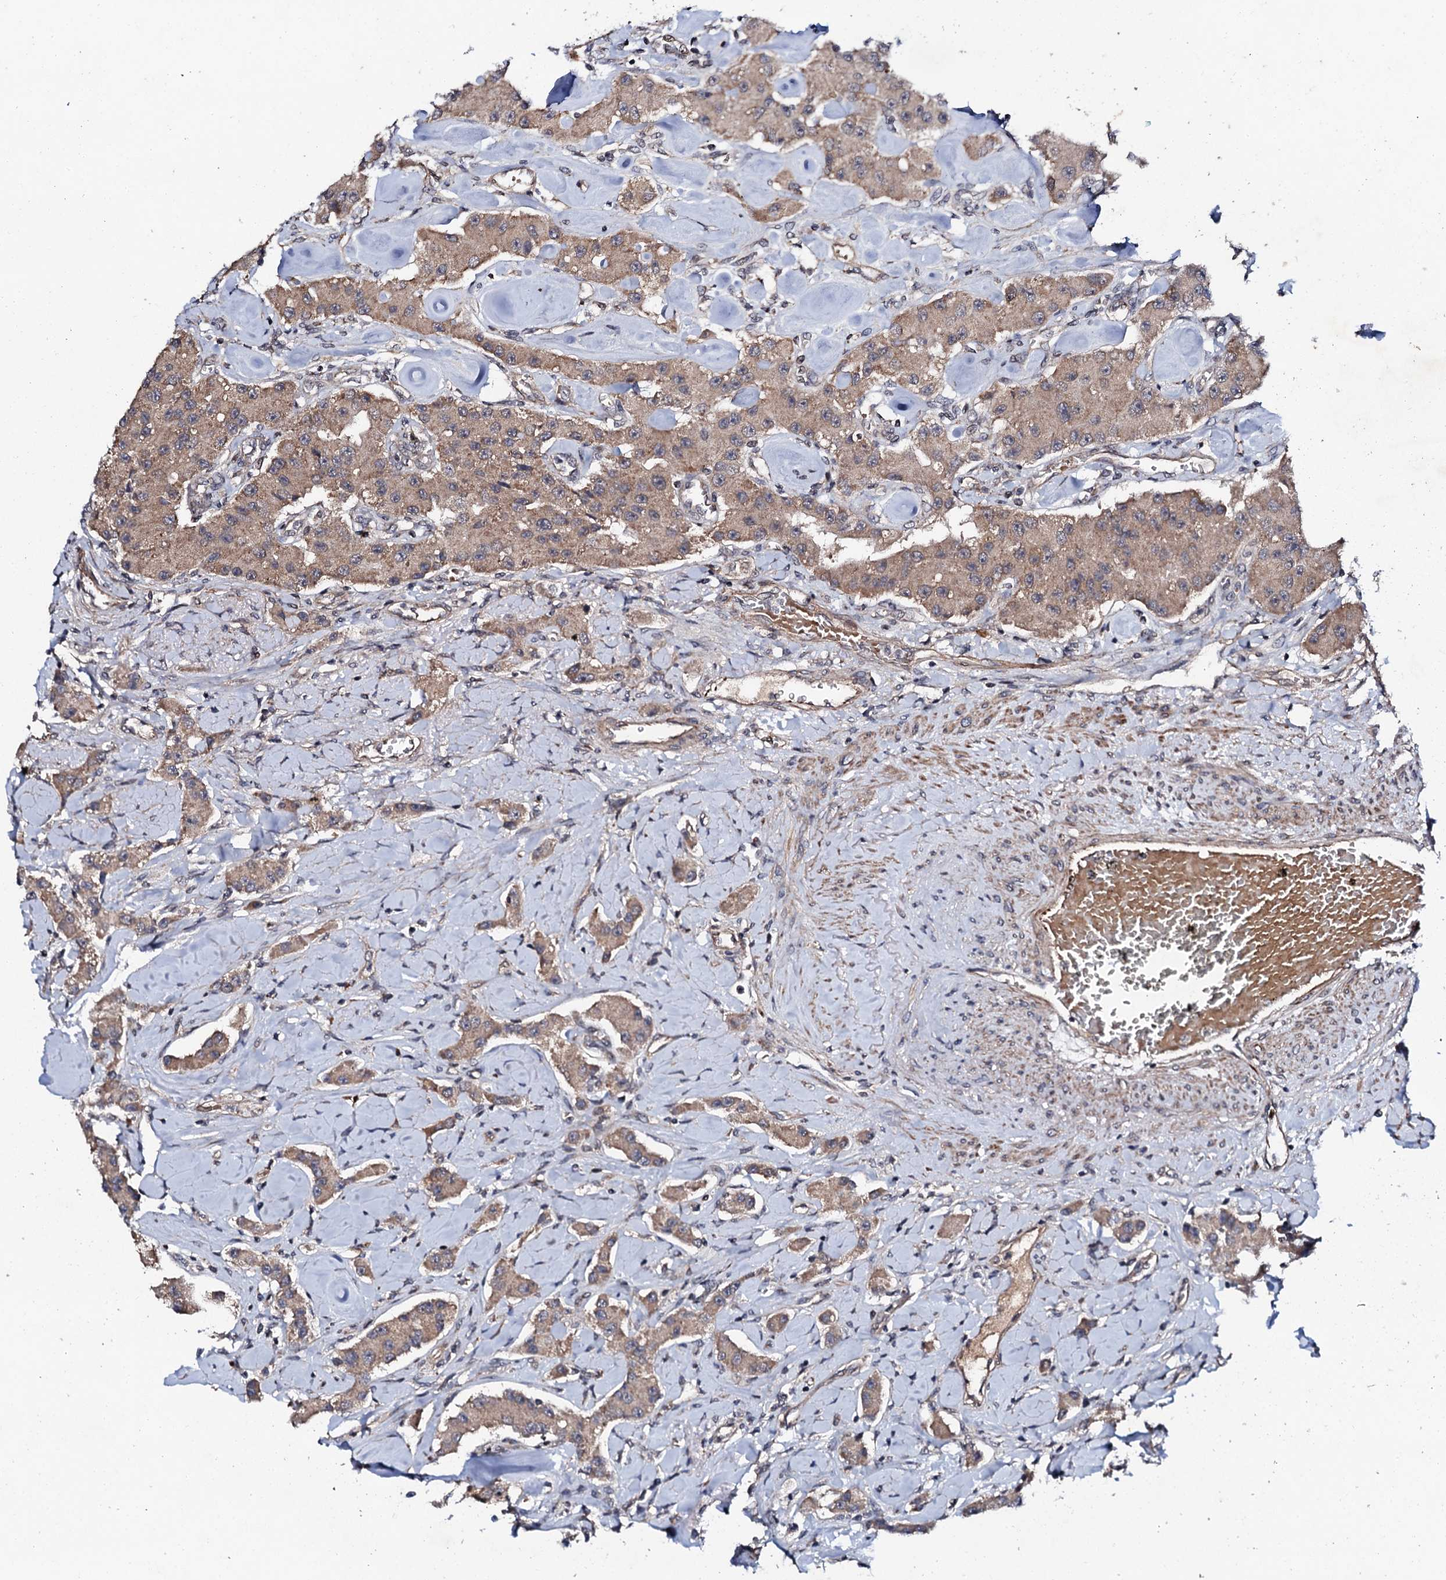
{"staining": {"intensity": "weak", "quantity": ">75%", "location": "cytoplasmic/membranous"}, "tissue": "carcinoid", "cell_type": "Tumor cells", "image_type": "cancer", "snomed": [{"axis": "morphology", "description": "Carcinoid, malignant, NOS"}, {"axis": "topography", "description": "Pancreas"}], "caption": "Protein analysis of carcinoid tissue exhibits weak cytoplasmic/membranous positivity in about >75% of tumor cells. (DAB IHC with brightfield microscopy, high magnification).", "gene": "FAM111A", "patient": {"sex": "male", "age": 41}}